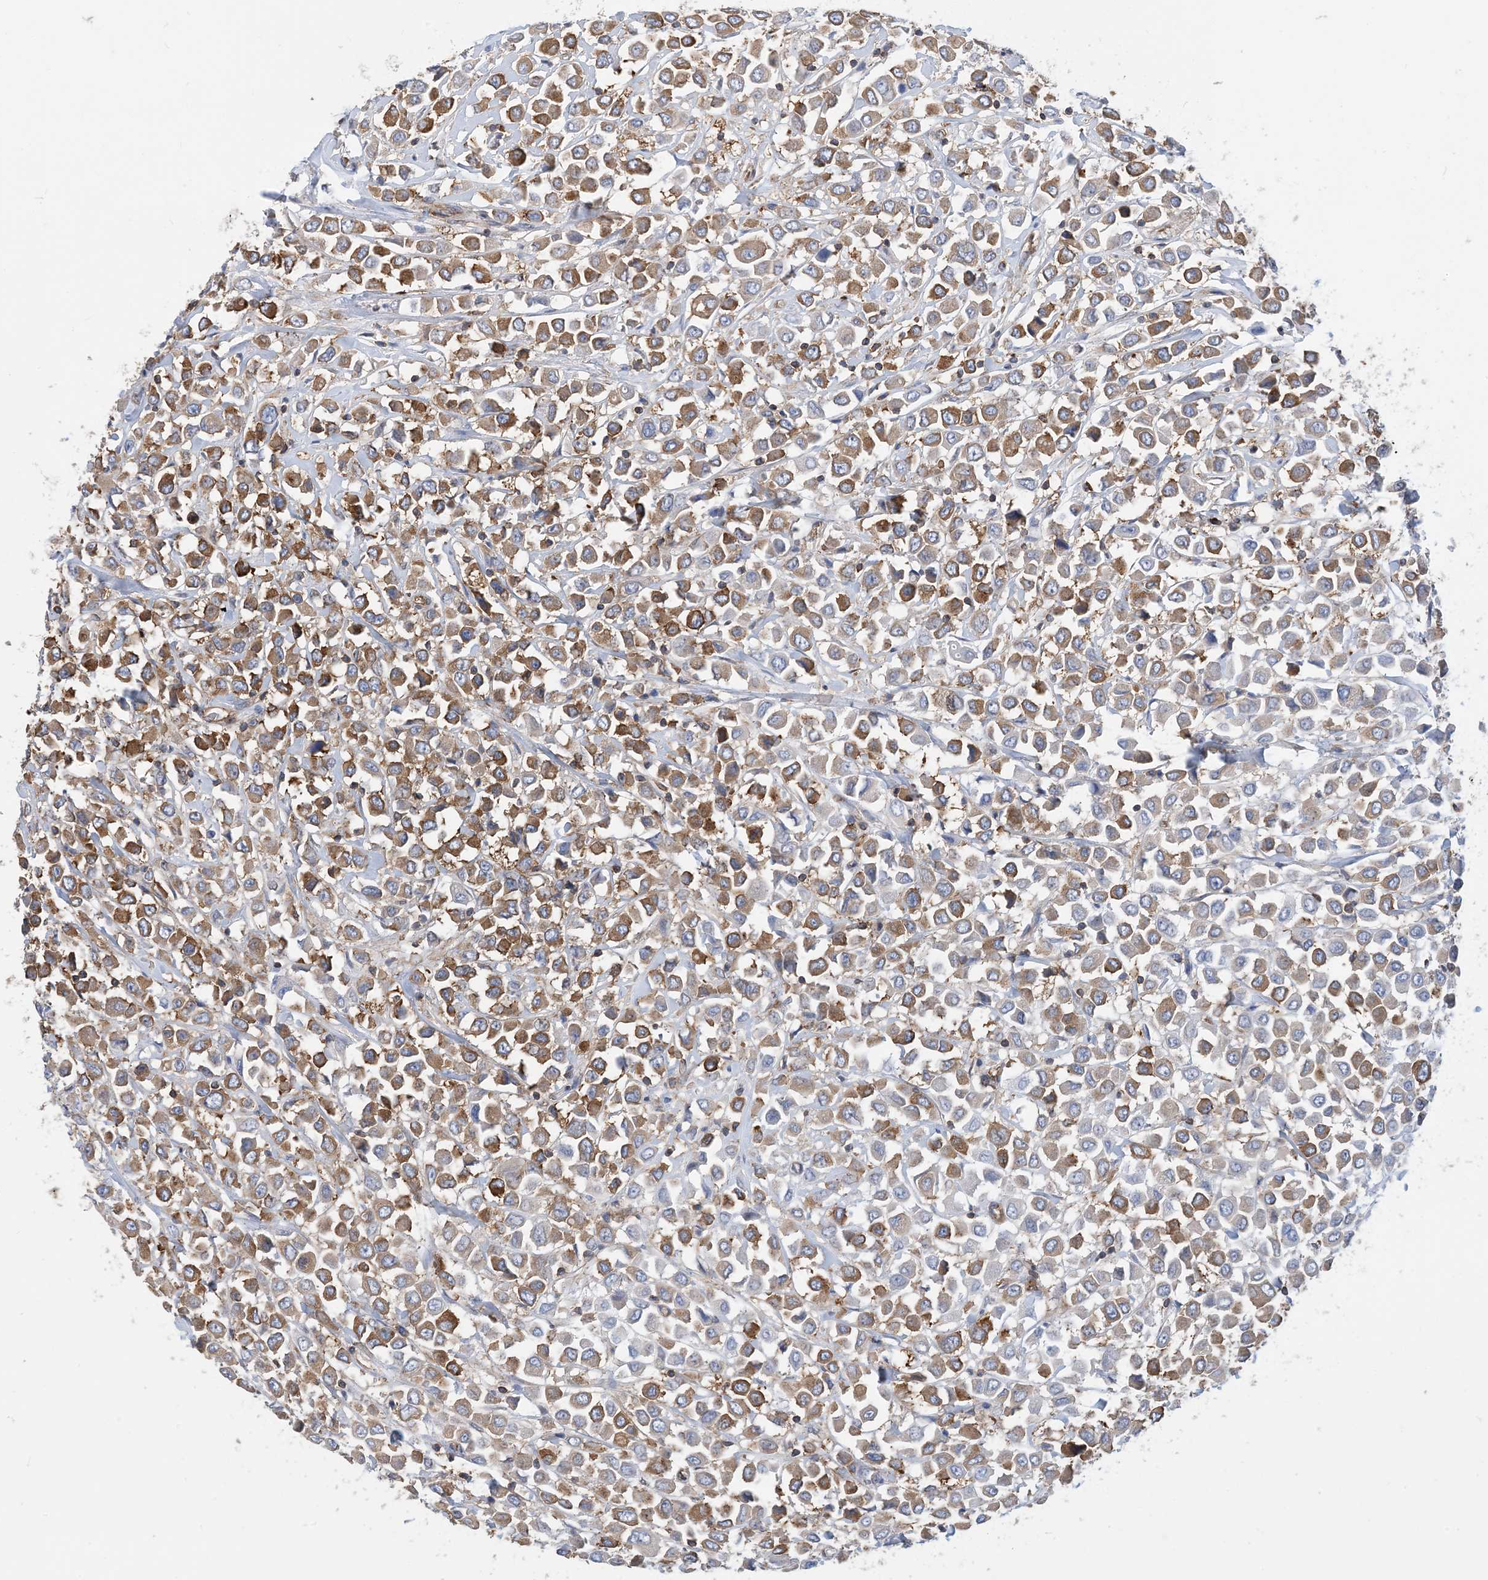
{"staining": {"intensity": "moderate", "quantity": ">75%", "location": "cytoplasmic/membranous"}, "tissue": "breast cancer", "cell_type": "Tumor cells", "image_type": "cancer", "snomed": [{"axis": "morphology", "description": "Duct carcinoma"}, {"axis": "topography", "description": "Breast"}], "caption": "The photomicrograph reveals immunohistochemical staining of breast cancer. There is moderate cytoplasmic/membranous positivity is present in about >75% of tumor cells.", "gene": "DYNC1LI1", "patient": {"sex": "female", "age": 61}}